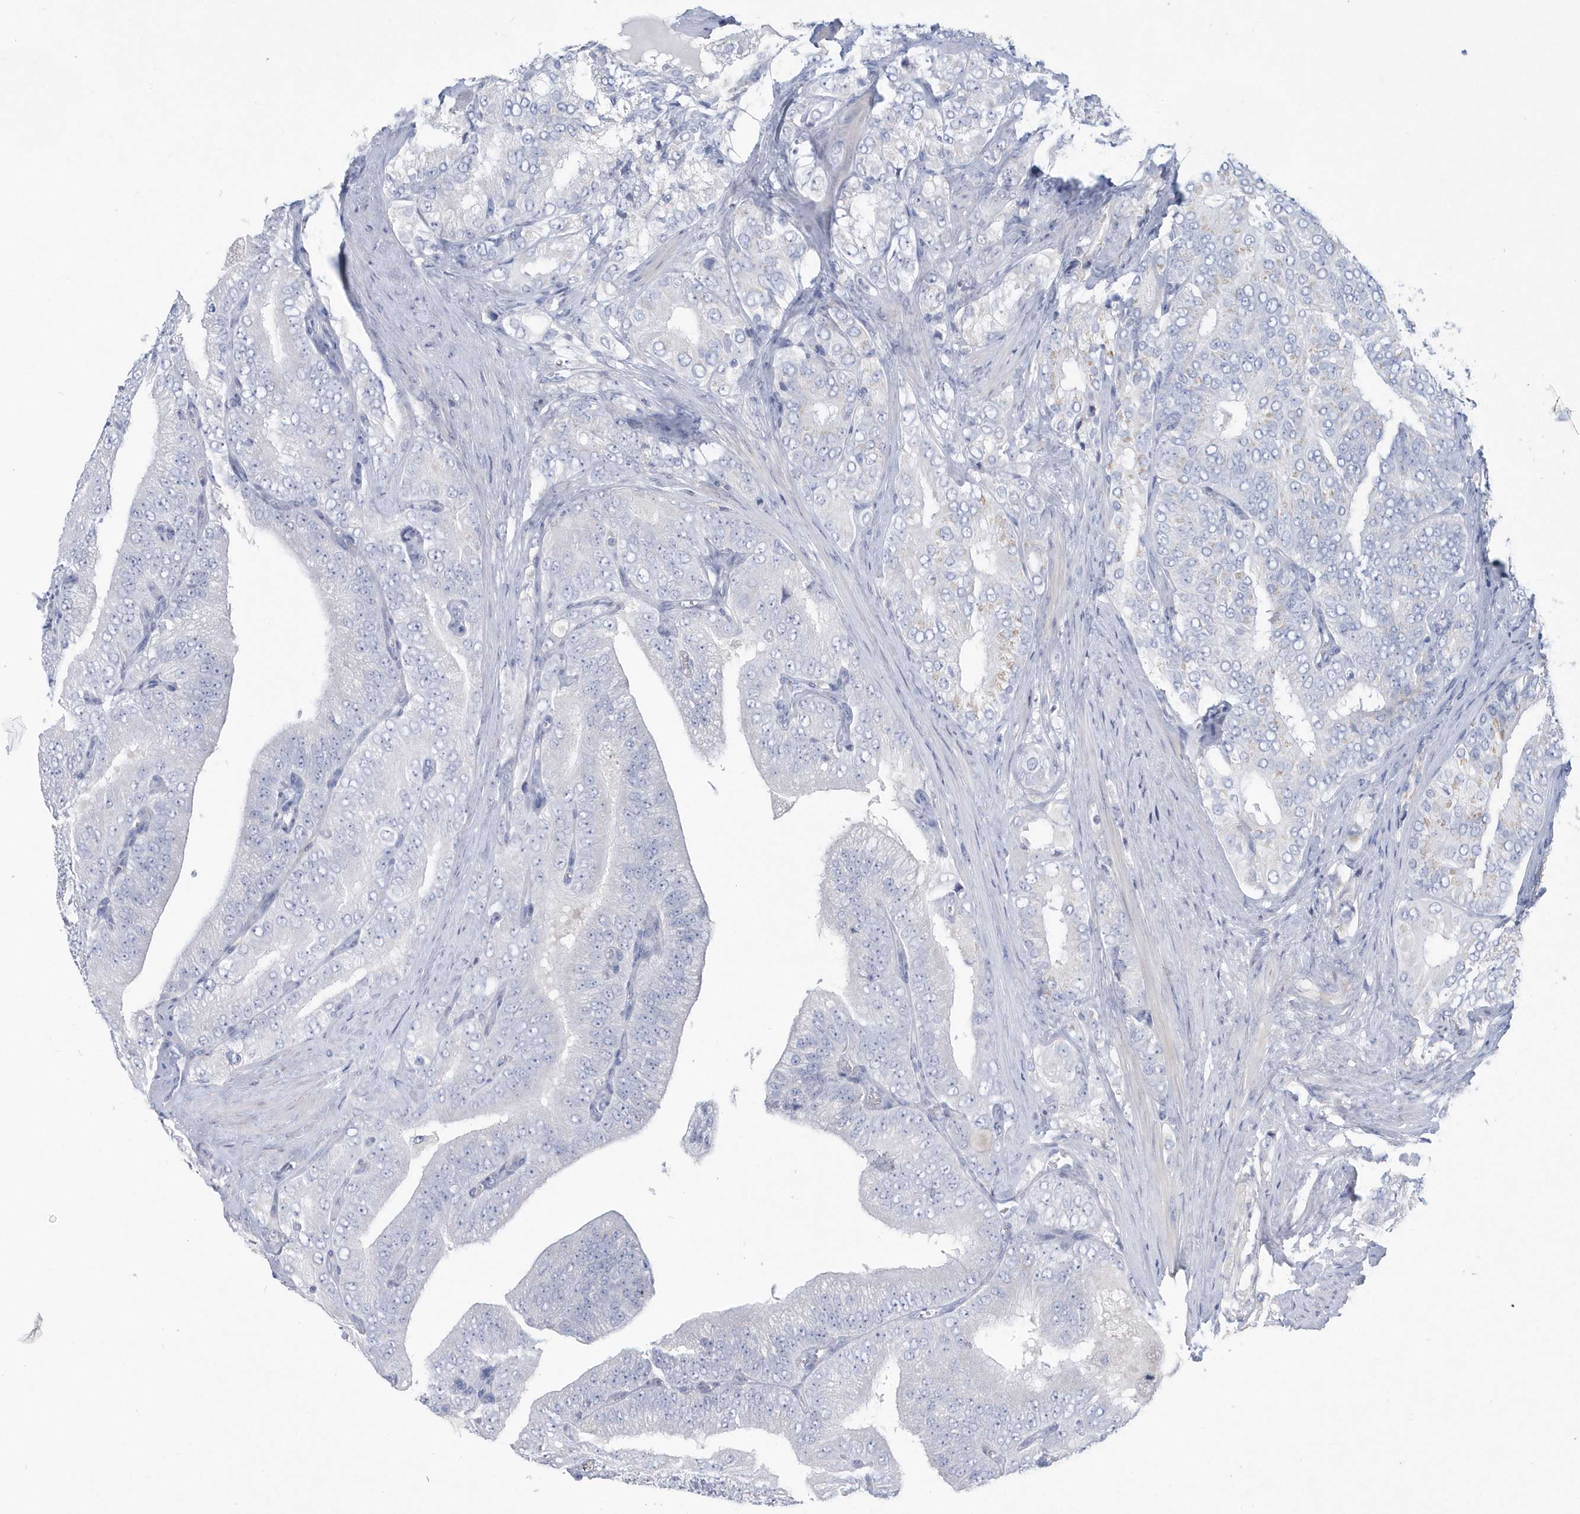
{"staining": {"intensity": "negative", "quantity": "none", "location": "none"}, "tissue": "prostate cancer", "cell_type": "Tumor cells", "image_type": "cancer", "snomed": [{"axis": "morphology", "description": "Adenocarcinoma, High grade"}, {"axis": "topography", "description": "Prostate"}], "caption": "Protein analysis of prostate high-grade adenocarcinoma reveals no significant expression in tumor cells.", "gene": "SPATA18", "patient": {"sex": "male", "age": 58}}